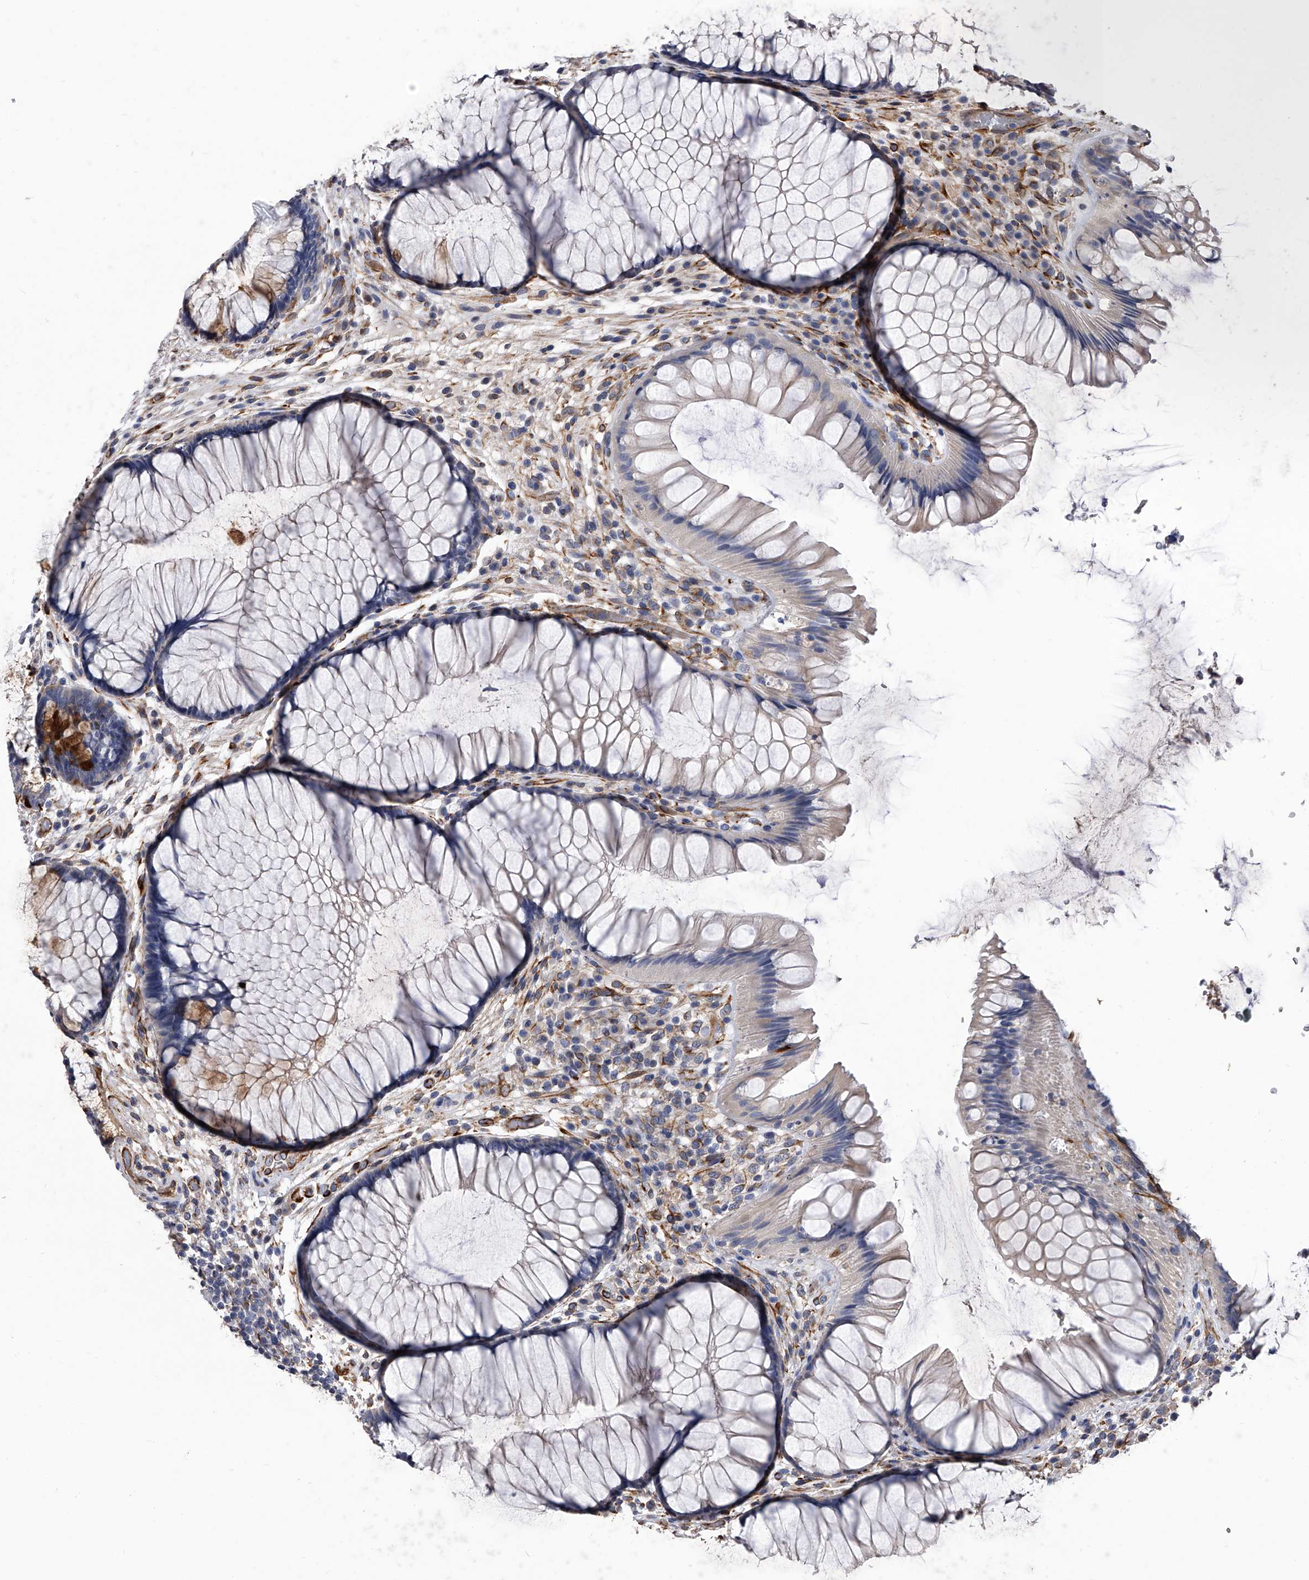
{"staining": {"intensity": "negative", "quantity": "none", "location": "none"}, "tissue": "rectum", "cell_type": "Glandular cells", "image_type": "normal", "snomed": [{"axis": "morphology", "description": "Normal tissue, NOS"}, {"axis": "topography", "description": "Rectum"}], "caption": "The photomicrograph displays no significant positivity in glandular cells of rectum.", "gene": "EFCAB7", "patient": {"sex": "male", "age": 51}}